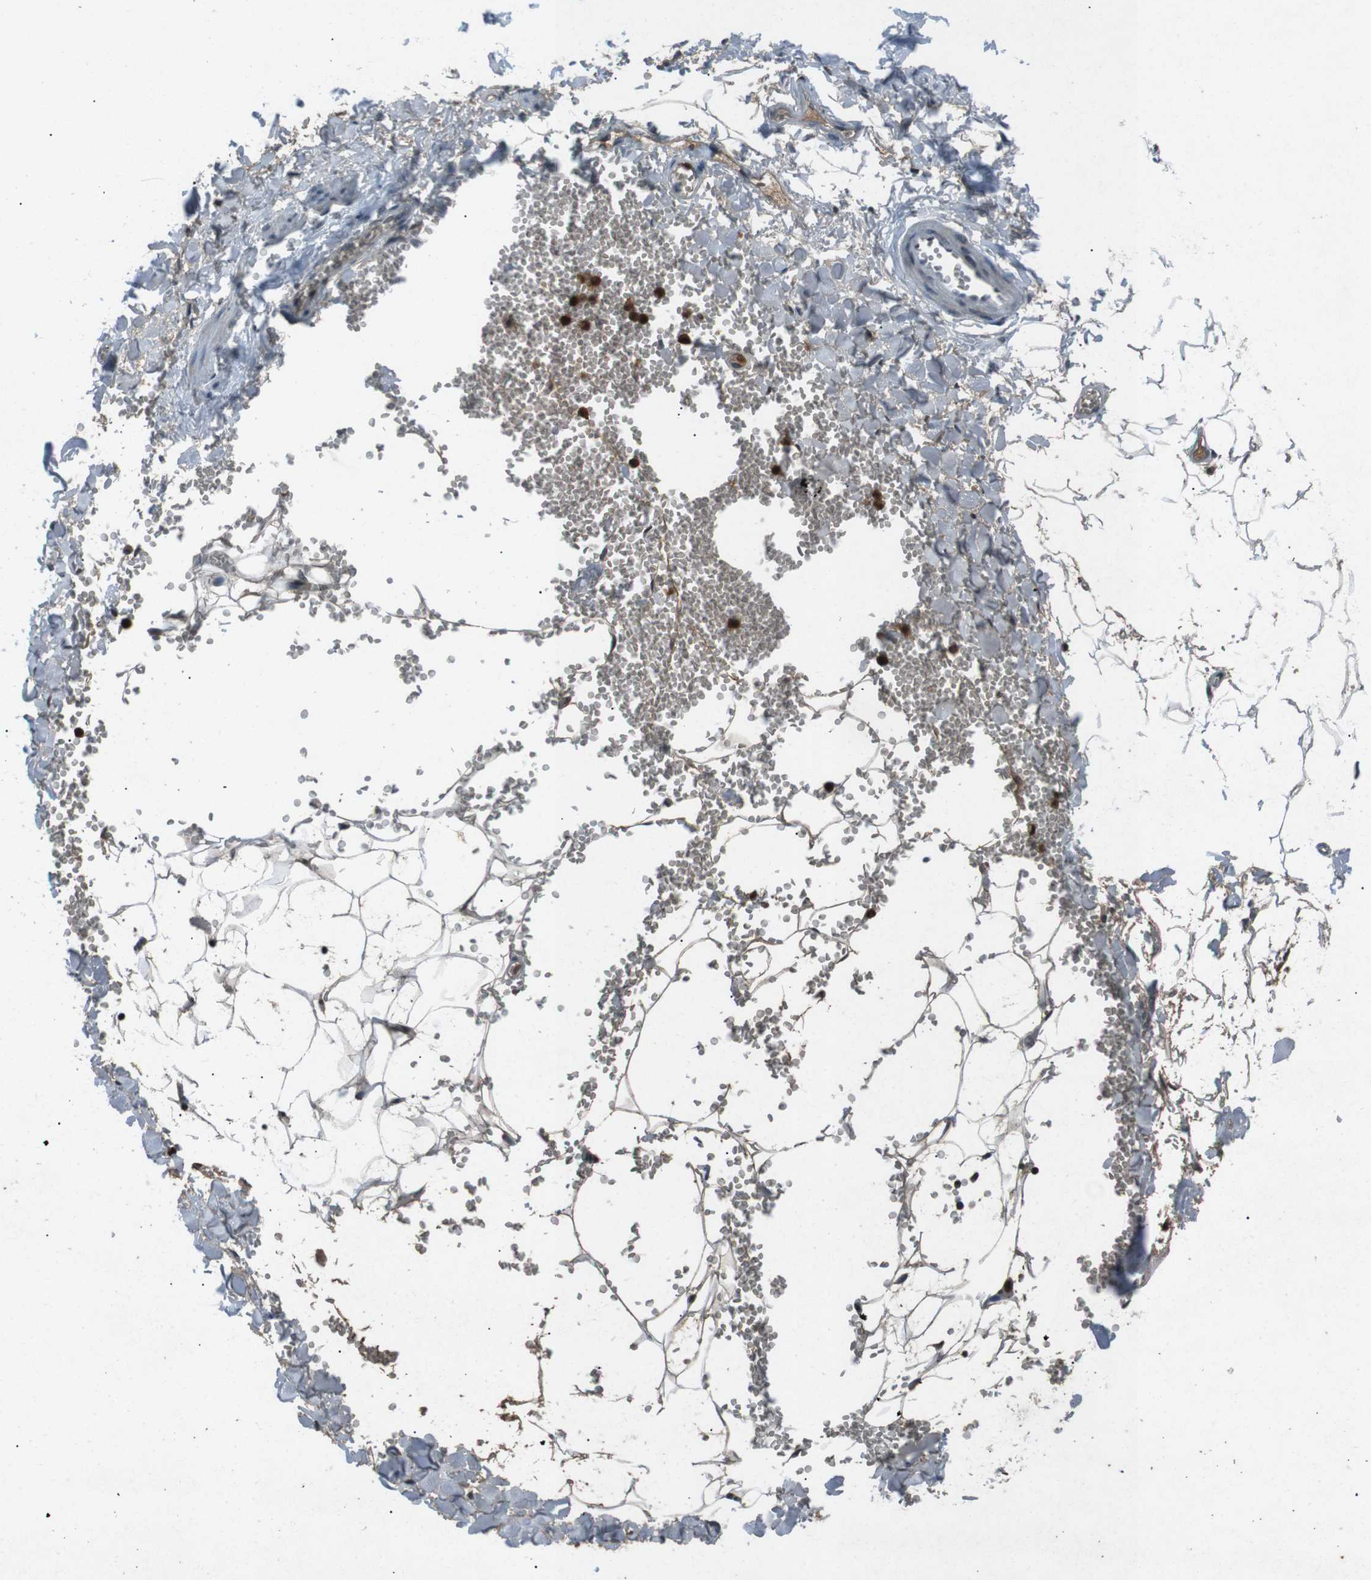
{"staining": {"intensity": "weak", "quantity": ">75%", "location": "cytoplasmic/membranous"}, "tissue": "adipose tissue", "cell_type": "Adipocytes", "image_type": "normal", "snomed": [{"axis": "morphology", "description": "Normal tissue, NOS"}, {"axis": "topography", "description": "Adipose tissue"}, {"axis": "topography", "description": "Peripheral nerve tissue"}], "caption": "An immunohistochemistry photomicrograph of benign tissue is shown. Protein staining in brown shows weak cytoplasmic/membranous positivity in adipose tissue within adipocytes.", "gene": "UGT1A6", "patient": {"sex": "male", "age": 52}}